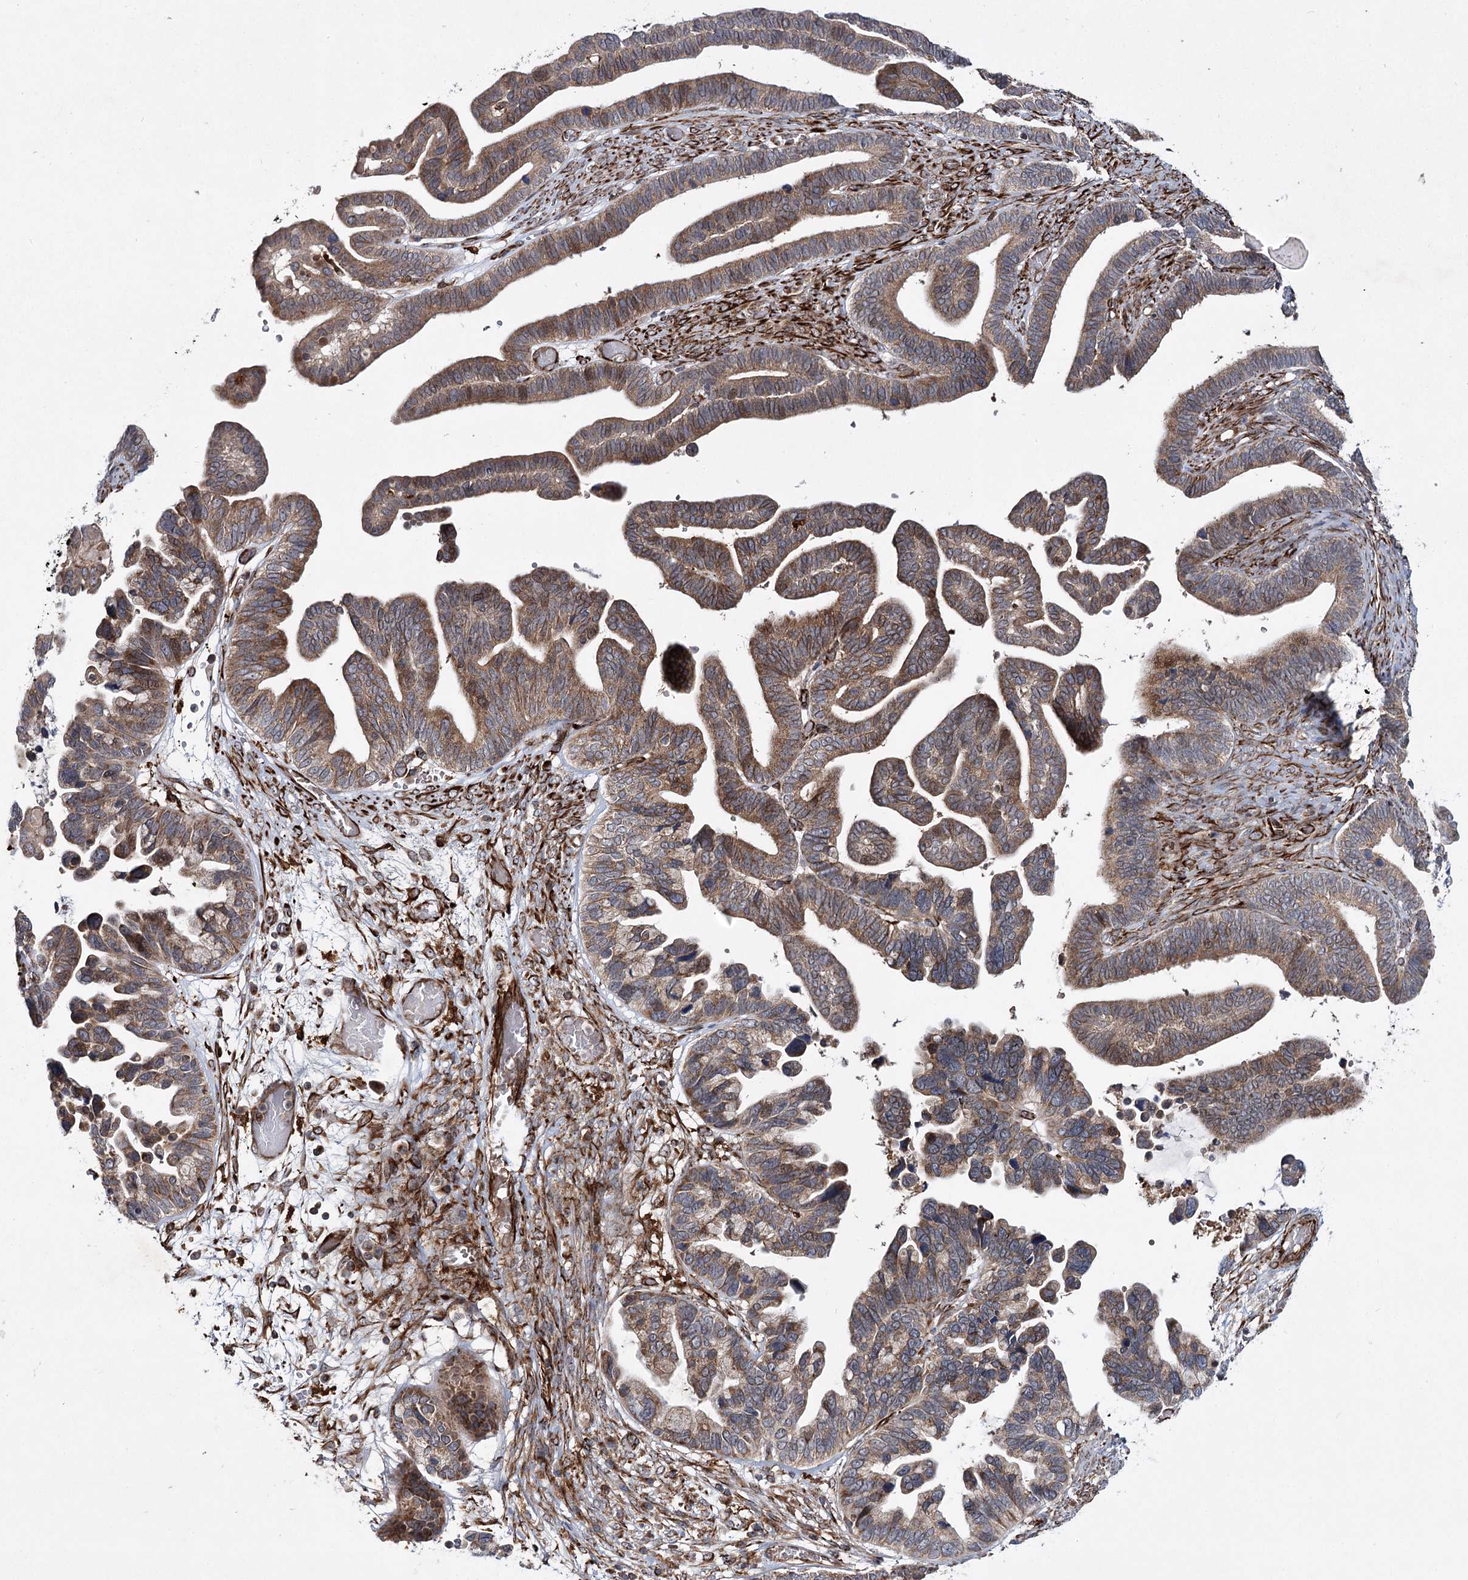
{"staining": {"intensity": "weak", "quantity": ">75%", "location": "cytoplasmic/membranous"}, "tissue": "ovarian cancer", "cell_type": "Tumor cells", "image_type": "cancer", "snomed": [{"axis": "morphology", "description": "Cystadenocarcinoma, serous, NOS"}, {"axis": "topography", "description": "Ovary"}], "caption": "Protein staining by immunohistochemistry (IHC) exhibits weak cytoplasmic/membranous positivity in approximately >75% of tumor cells in ovarian cancer (serous cystadenocarcinoma).", "gene": "DPEP2", "patient": {"sex": "female", "age": 56}}